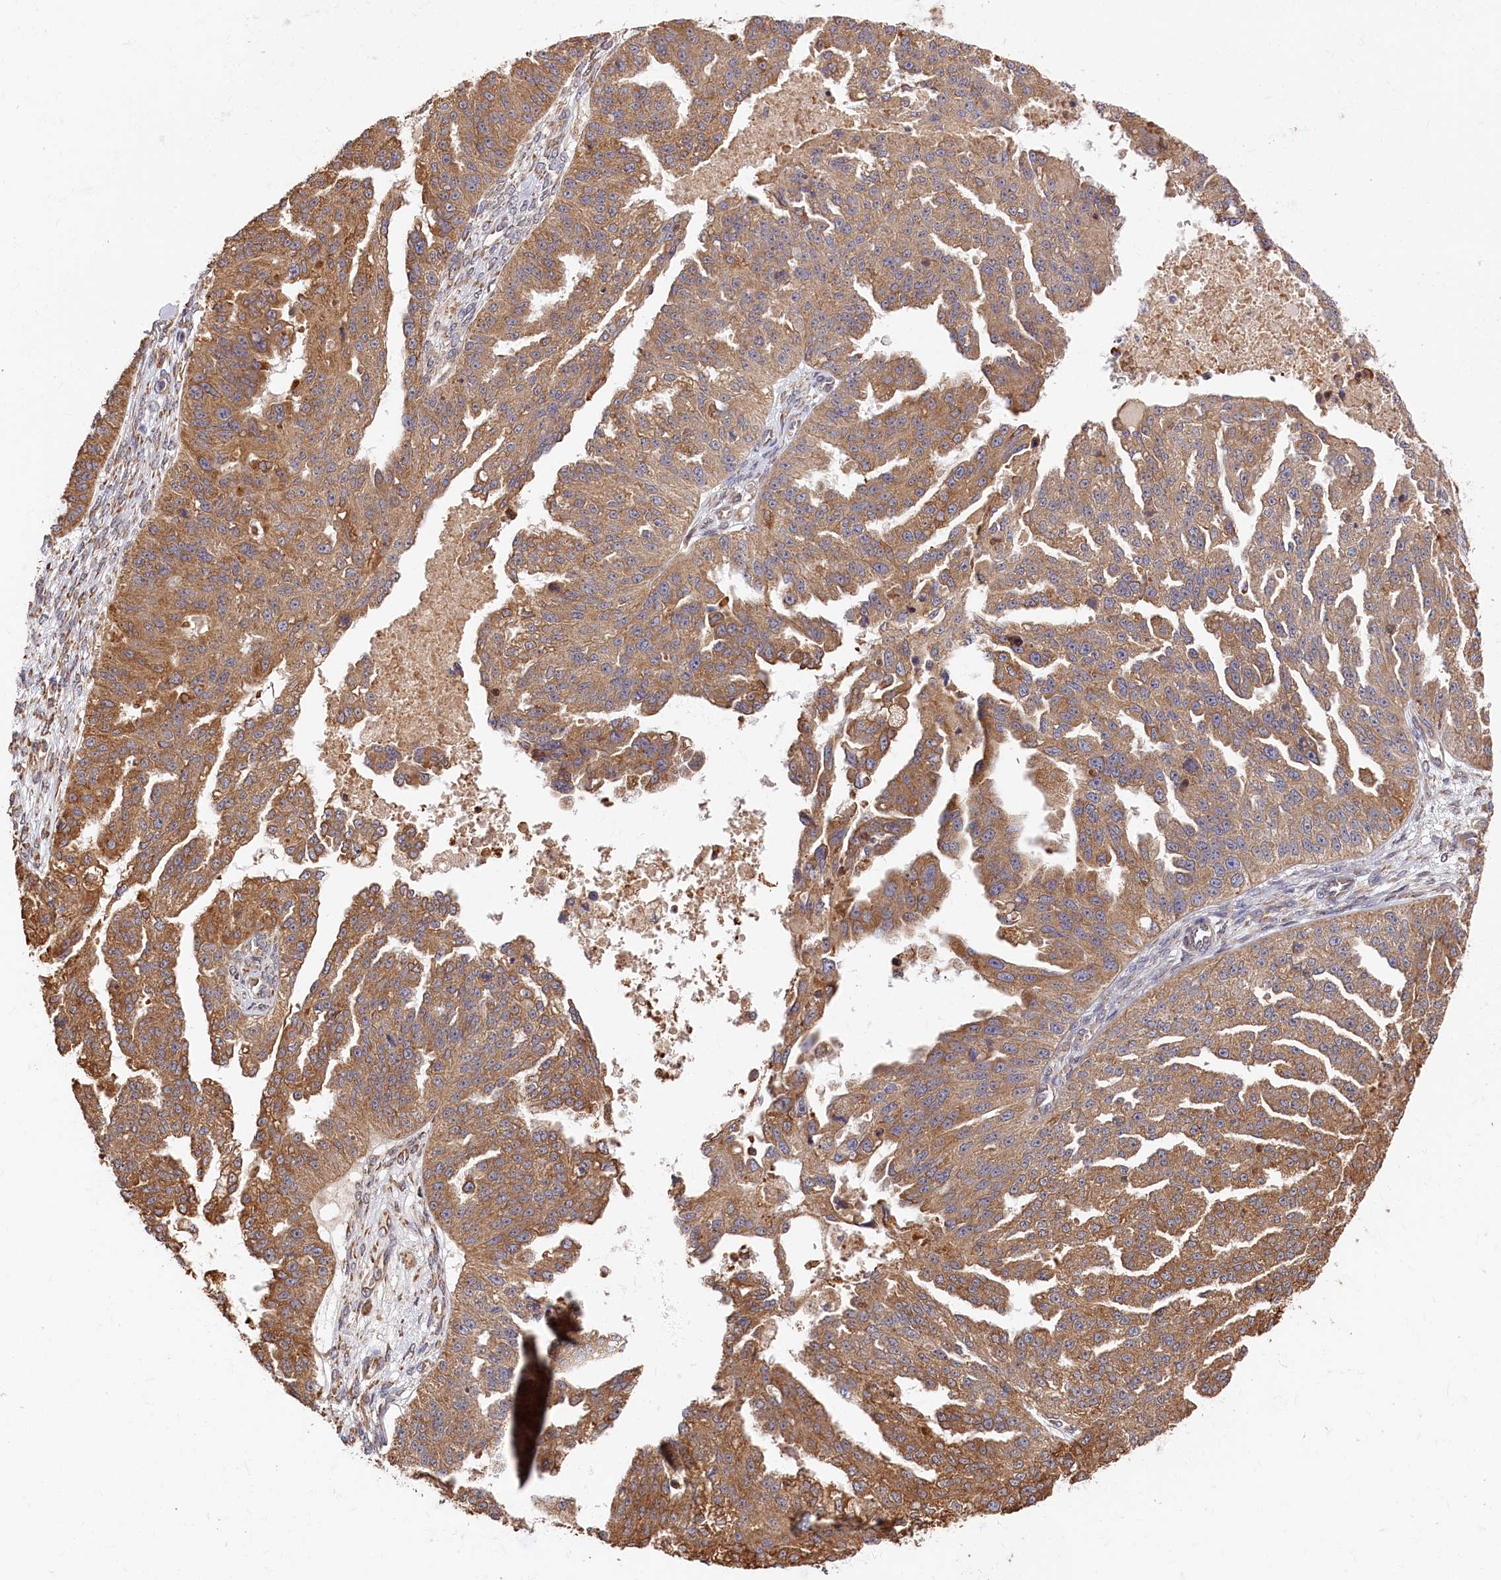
{"staining": {"intensity": "moderate", "quantity": ">75%", "location": "cytoplasmic/membranous"}, "tissue": "ovarian cancer", "cell_type": "Tumor cells", "image_type": "cancer", "snomed": [{"axis": "morphology", "description": "Cystadenocarcinoma, serous, NOS"}, {"axis": "topography", "description": "Ovary"}], "caption": "Ovarian serous cystadenocarcinoma stained with a protein marker demonstrates moderate staining in tumor cells.", "gene": "CEP44", "patient": {"sex": "female", "age": 58}}